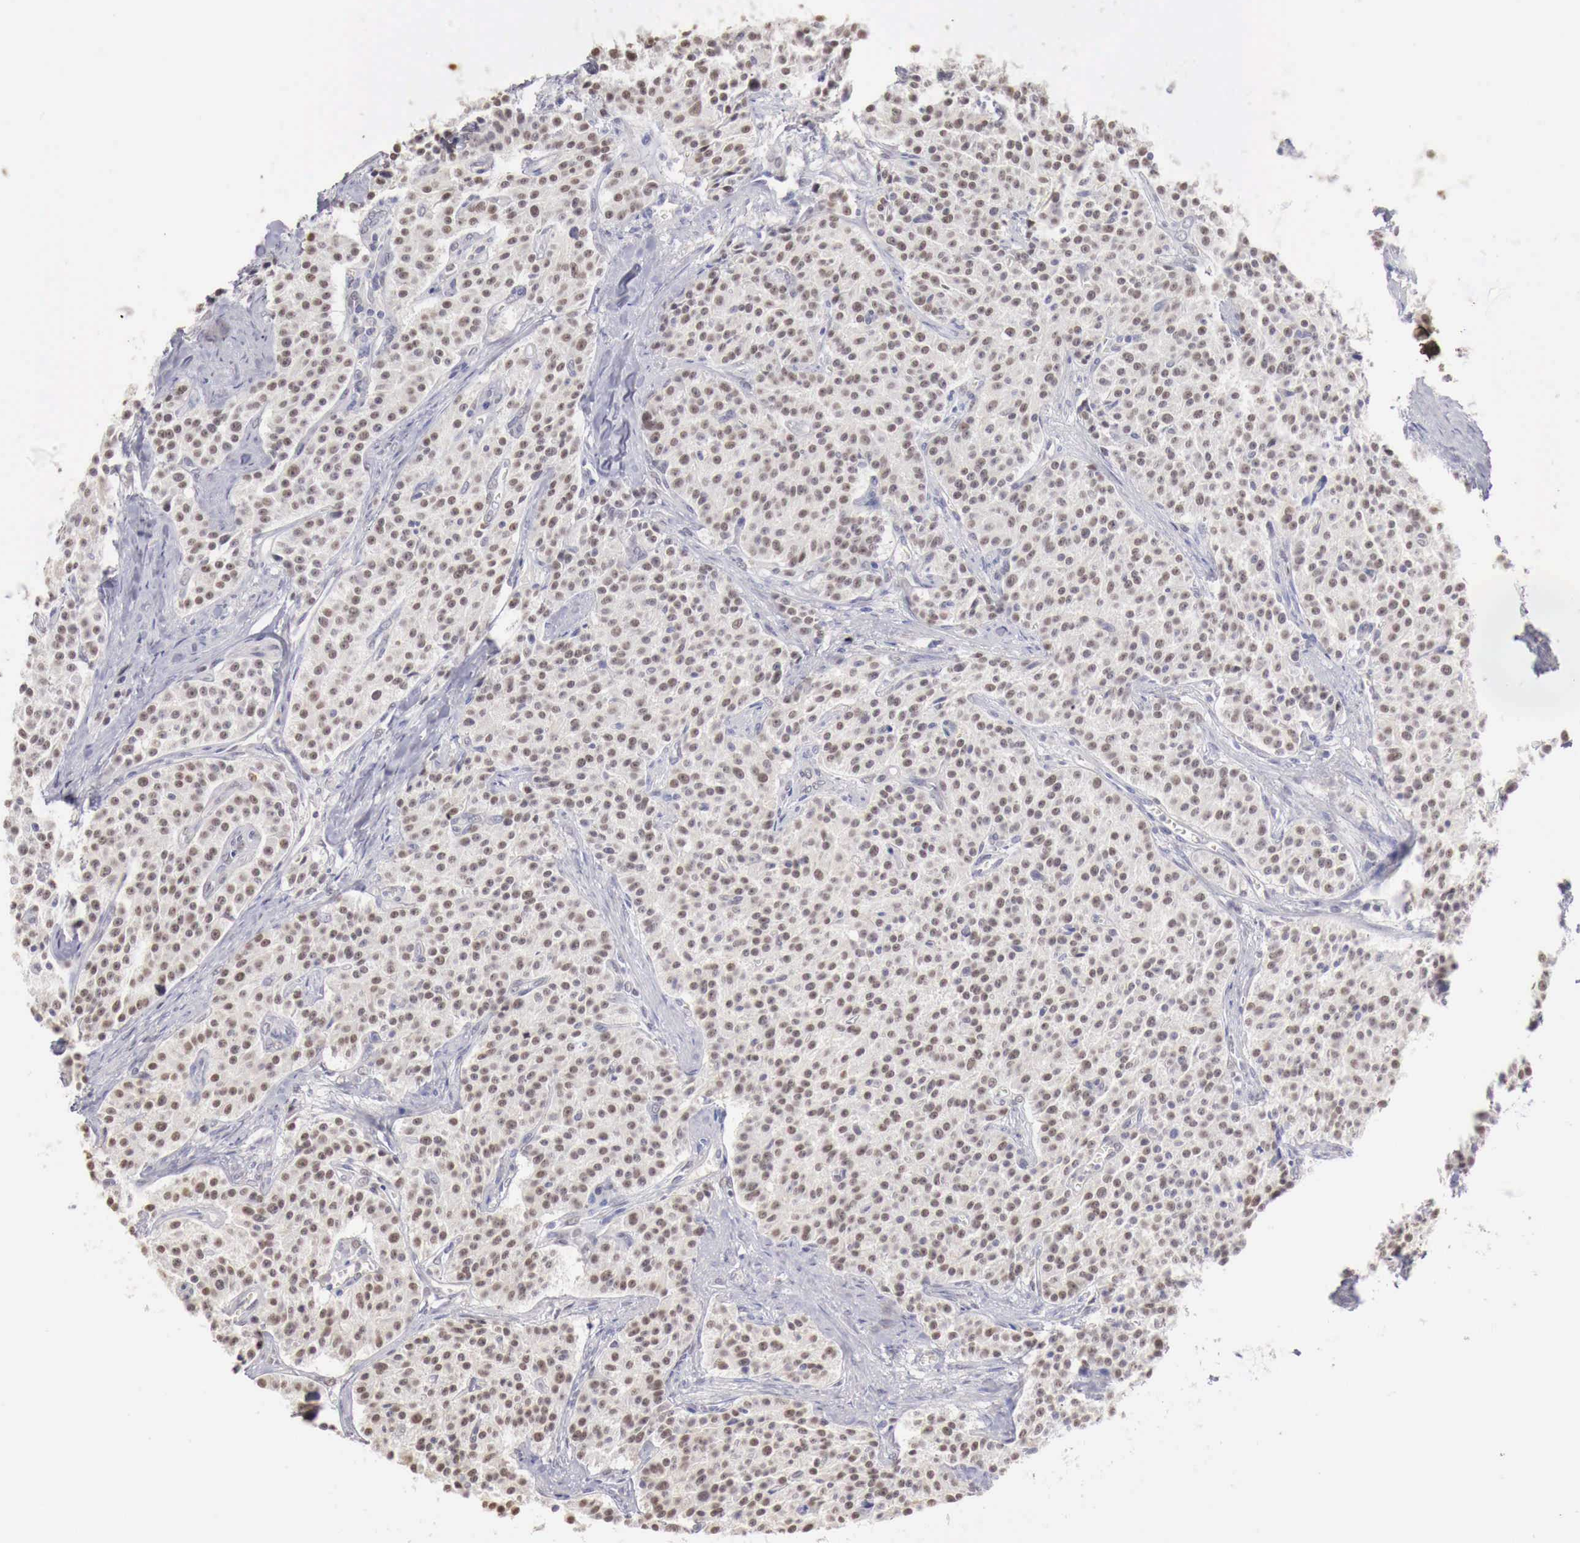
{"staining": {"intensity": "moderate", "quantity": "25%-75%", "location": "nuclear"}, "tissue": "carcinoid", "cell_type": "Tumor cells", "image_type": "cancer", "snomed": [{"axis": "morphology", "description": "Carcinoid, malignant, NOS"}, {"axis": "topography", "description": "Stomach"}], "caption": "Tumor cells show medium levels of moderate nuclear expression in about 25%-75% of cells in carcinoid (malignant).", "gene": "UBA1", "patient": {"sex": "female", "age": 76}}